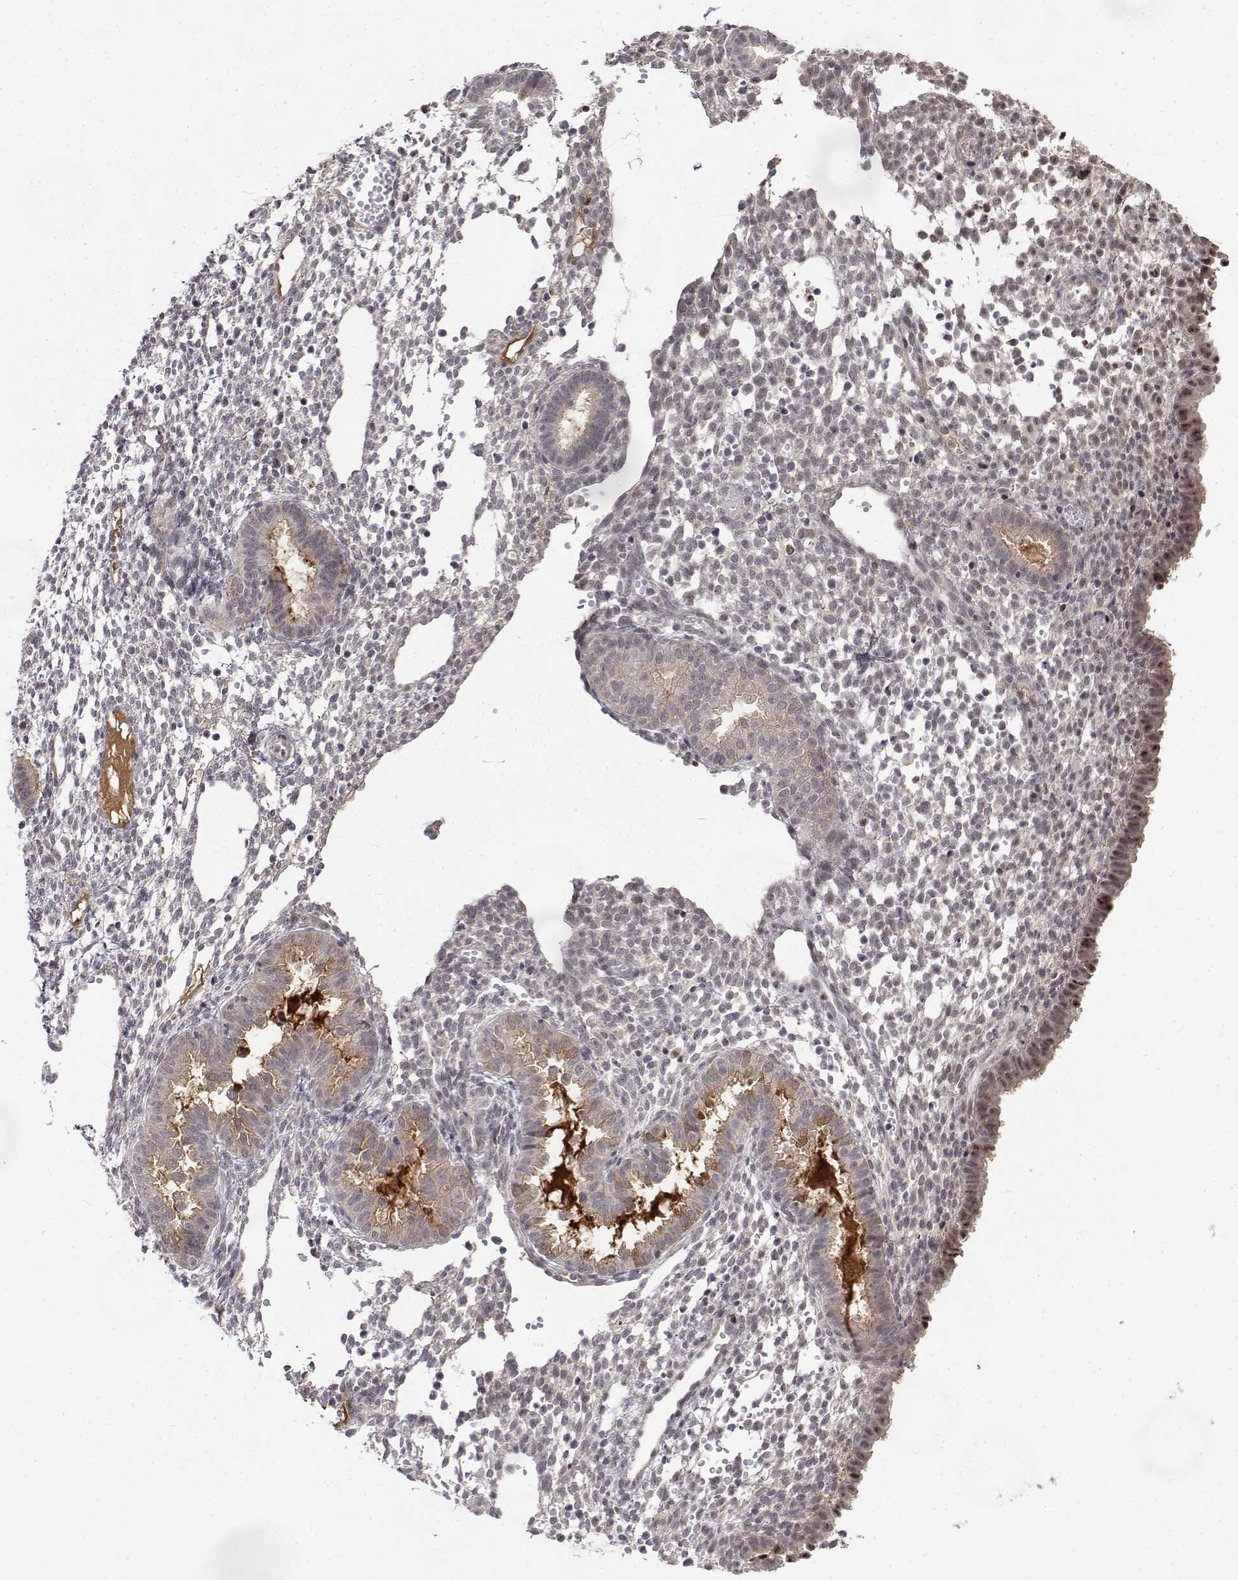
{"staining": {"intensity": "negative", "quantity": "none", "location": "none"}, "tissue": "endometrium", "cell_type": "Cells in endometrial stroma", "image_type": "normal", "snomed": [{"axis": "morphology", "description": "Normal tissue, NOS"}, {"axis": "topography", "description": "Endometrium"}], "caption": "IHC image of normal endometrium: human endometrium stained with DAB exhibits no significant protein staining in cells in endometrial stroma. (DAB (3,3'-diaminobenzidine) immunohistochemistry (IHC) visualized using brightfield microscopy, high magnification).", "gene": "ITGA7", "patient": {"sex": "female", "age": 36}}